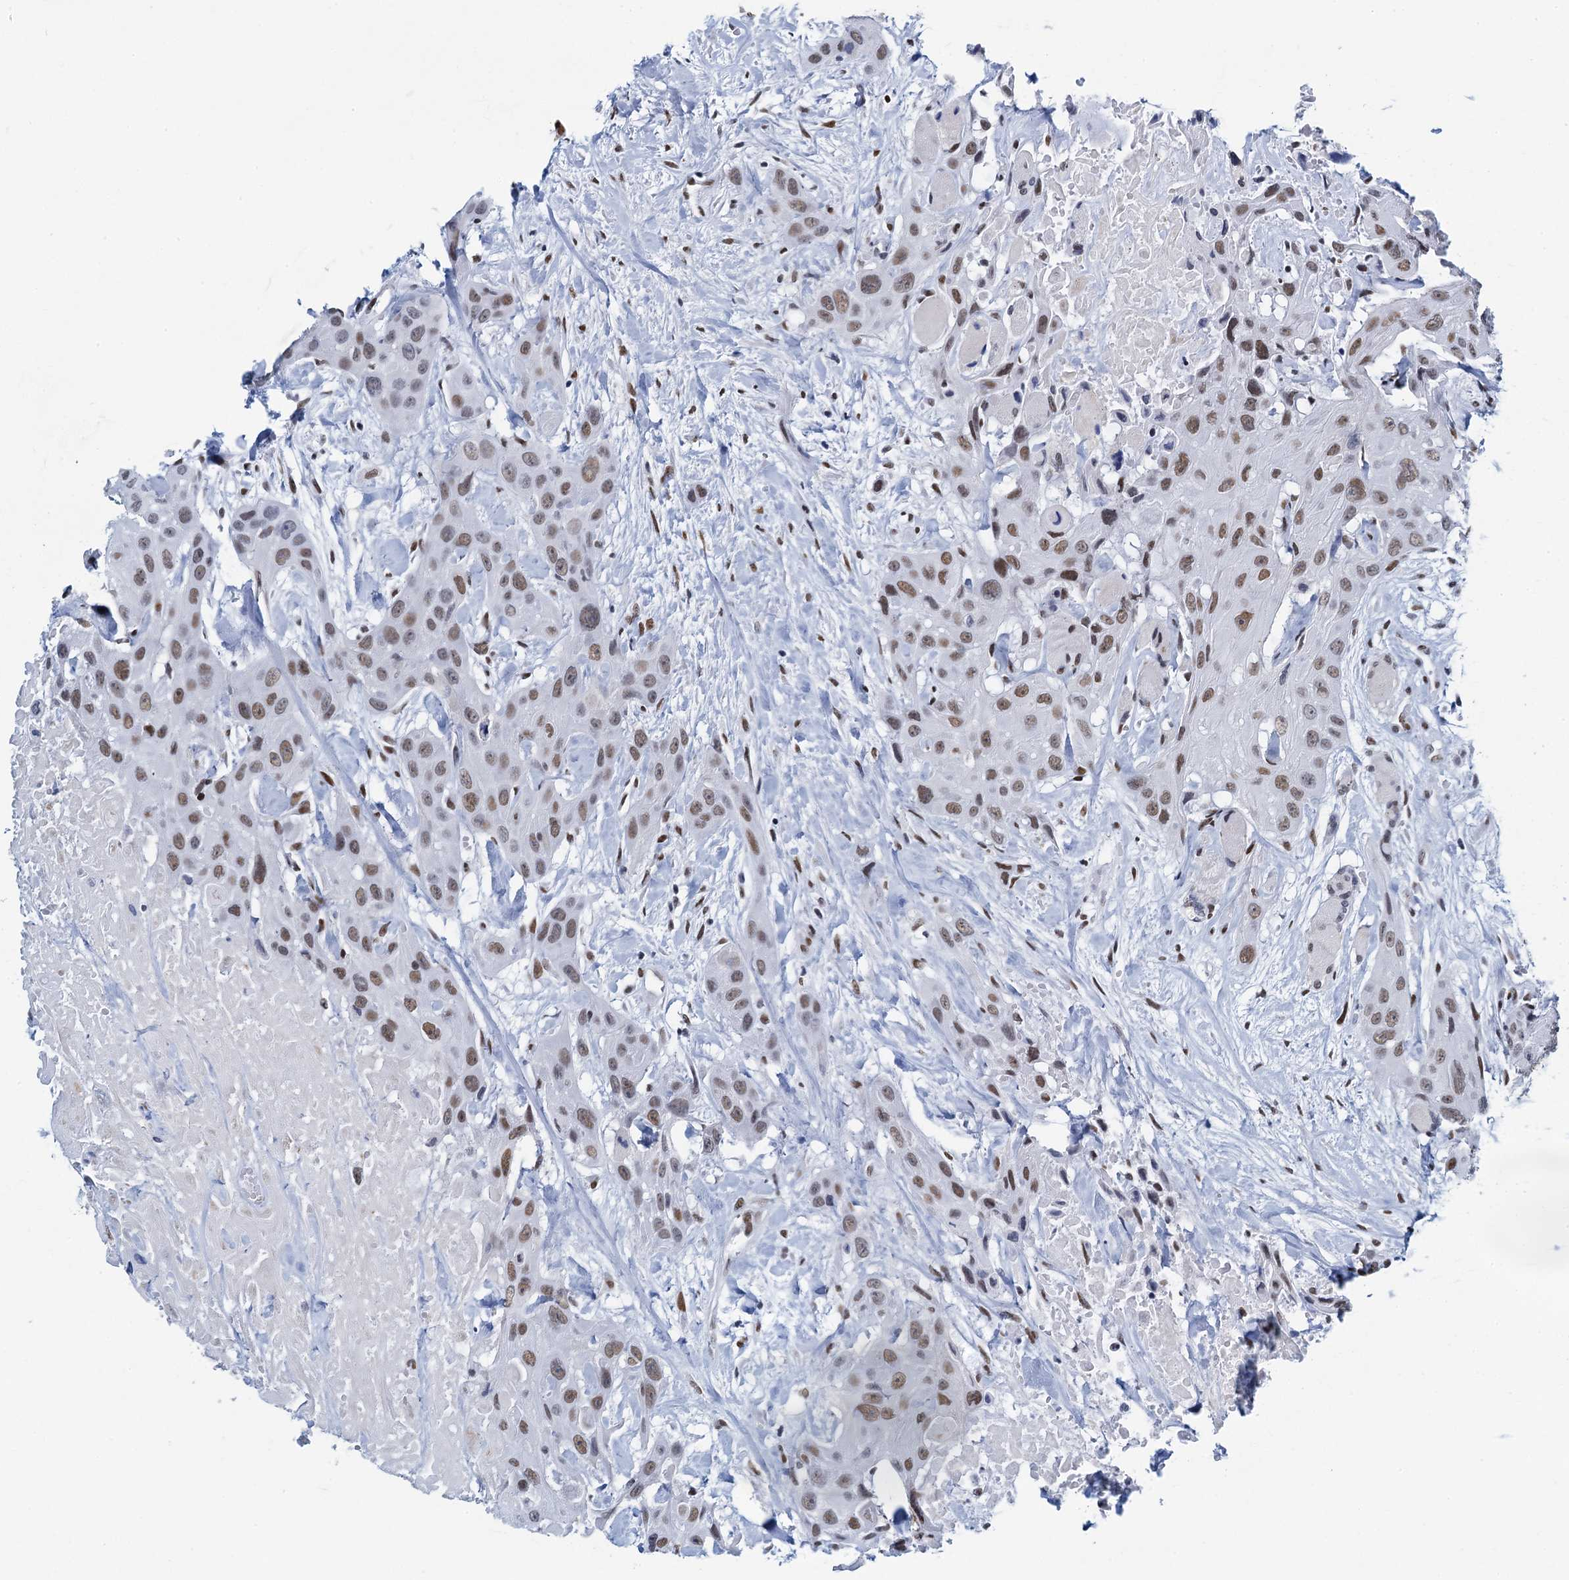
{"staining": {"intensity": "moderate", "quantity": "25%-75%", "location": "nuclear"}, "tissue": "head and neck cancer", "cell_type": "Tumor cells", "image_type": "cancer", "snomed": [{"axis": "morphology", "description": "Squamous cell carcinoma, NOS"}, {"axis": "topography", "description": "Head-Neck"}], "caption": "Brown immunohistochemical staining in squamous cell carcinoma (head and neck) shows moderate nuclear expression in about 25%-75% of tumor cells.", "gene": "HNRNPUL2", "patient": {"sex": "male", "age": 81}}